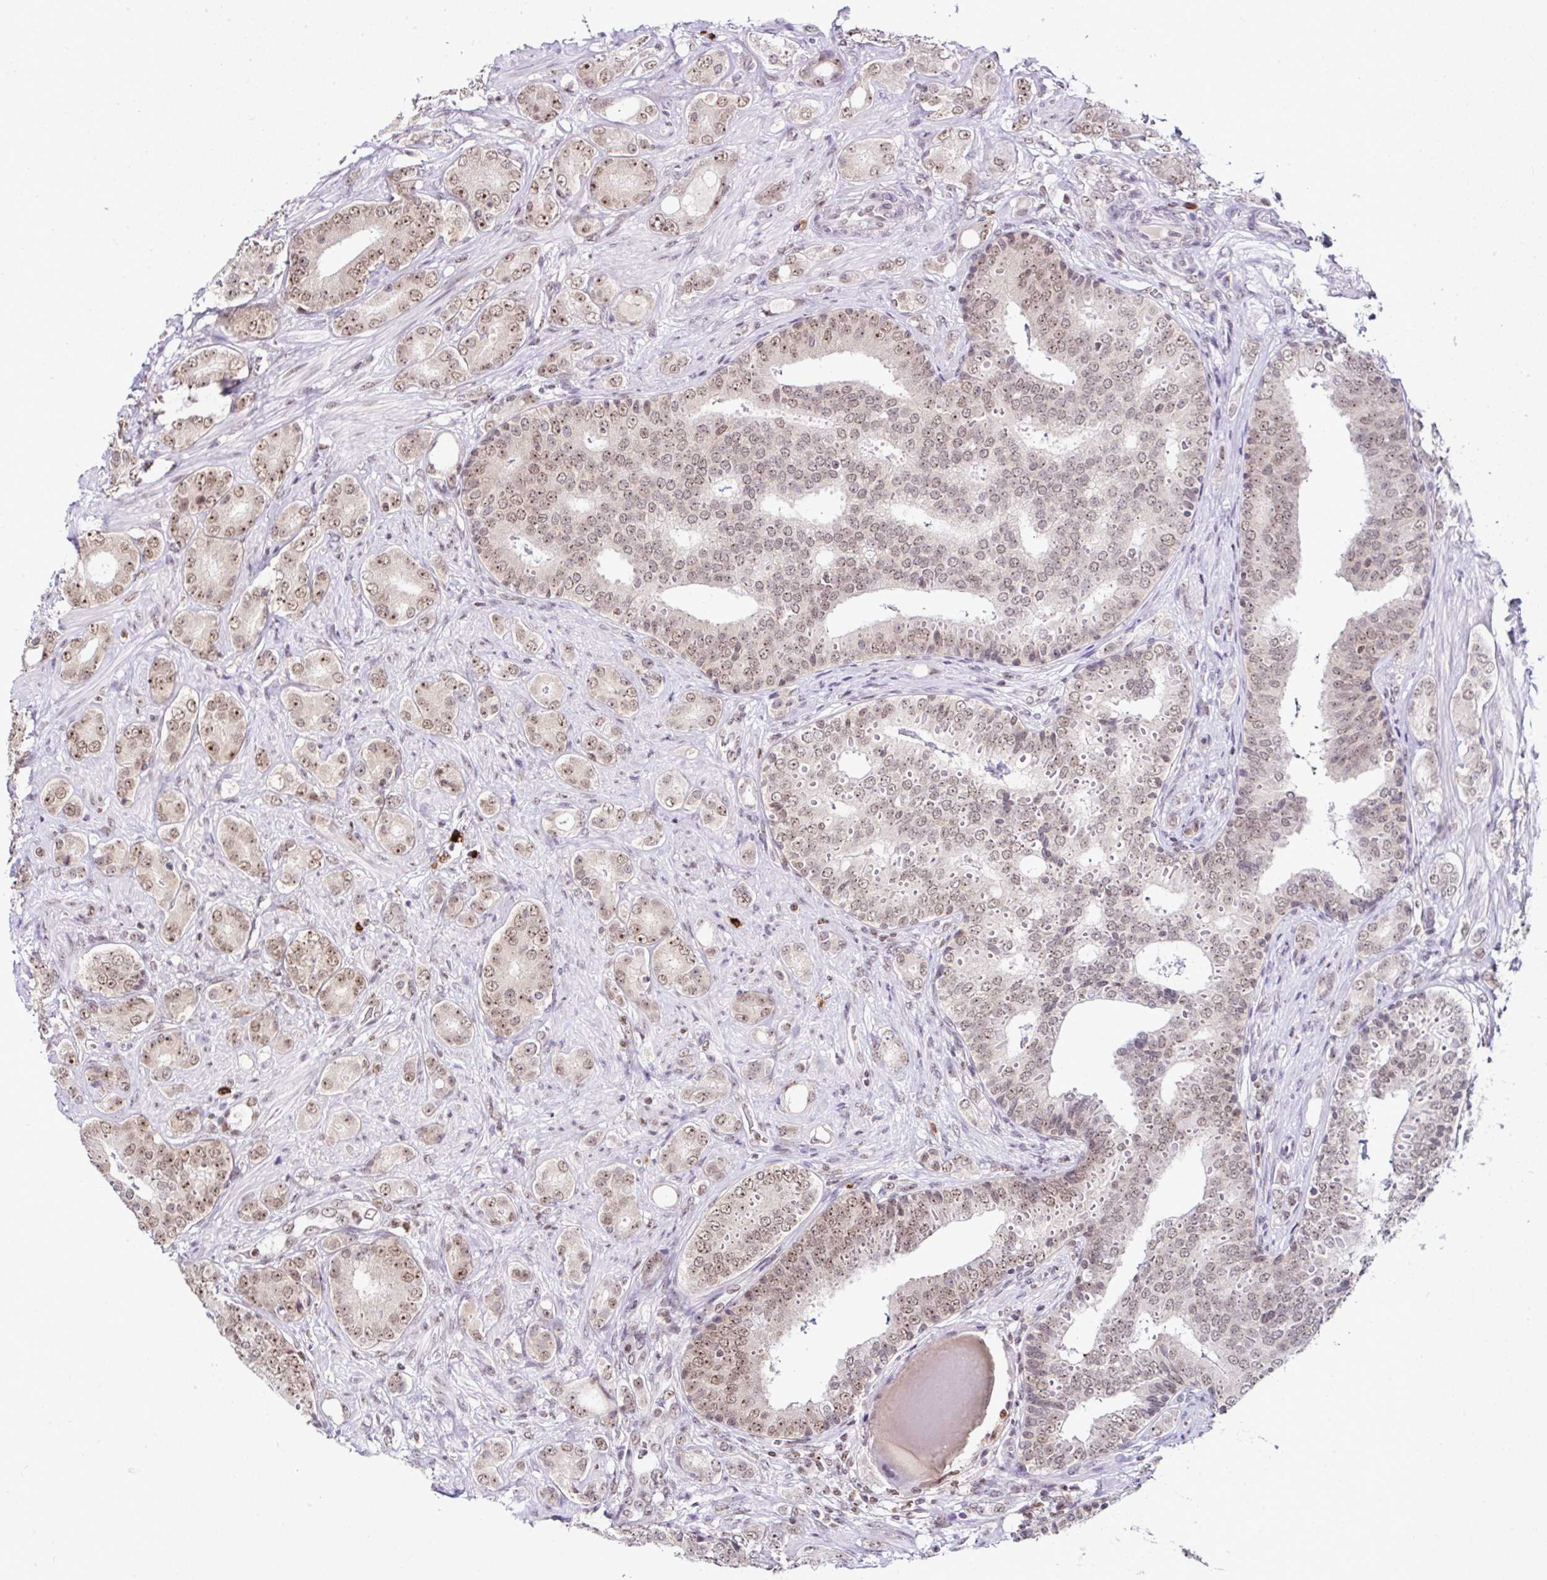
{"staining": {"intensity": "moderate", "quantity": ">75%", "location": "nuclear"}, "tissue": "prostate cancer", "cell_type": "Tumor cells", "image_type": "cancer", "snomed": [{"axis": "morphology", "description": "Adenocarcinoma, High grade"}, {"axis": "topography", "description": "Prostate"}], "caption": "Tumor cells show moderate nuclear positivity in about >75% of cells in prostate adenocarcinoma (high-grade). The staining was performed using DAB, with brown indicating positive protein expression. Nuclei are stained blue with hematoxylin.", "gene": "PTPN2", "patient": {"sex": "male", "age": 62}}